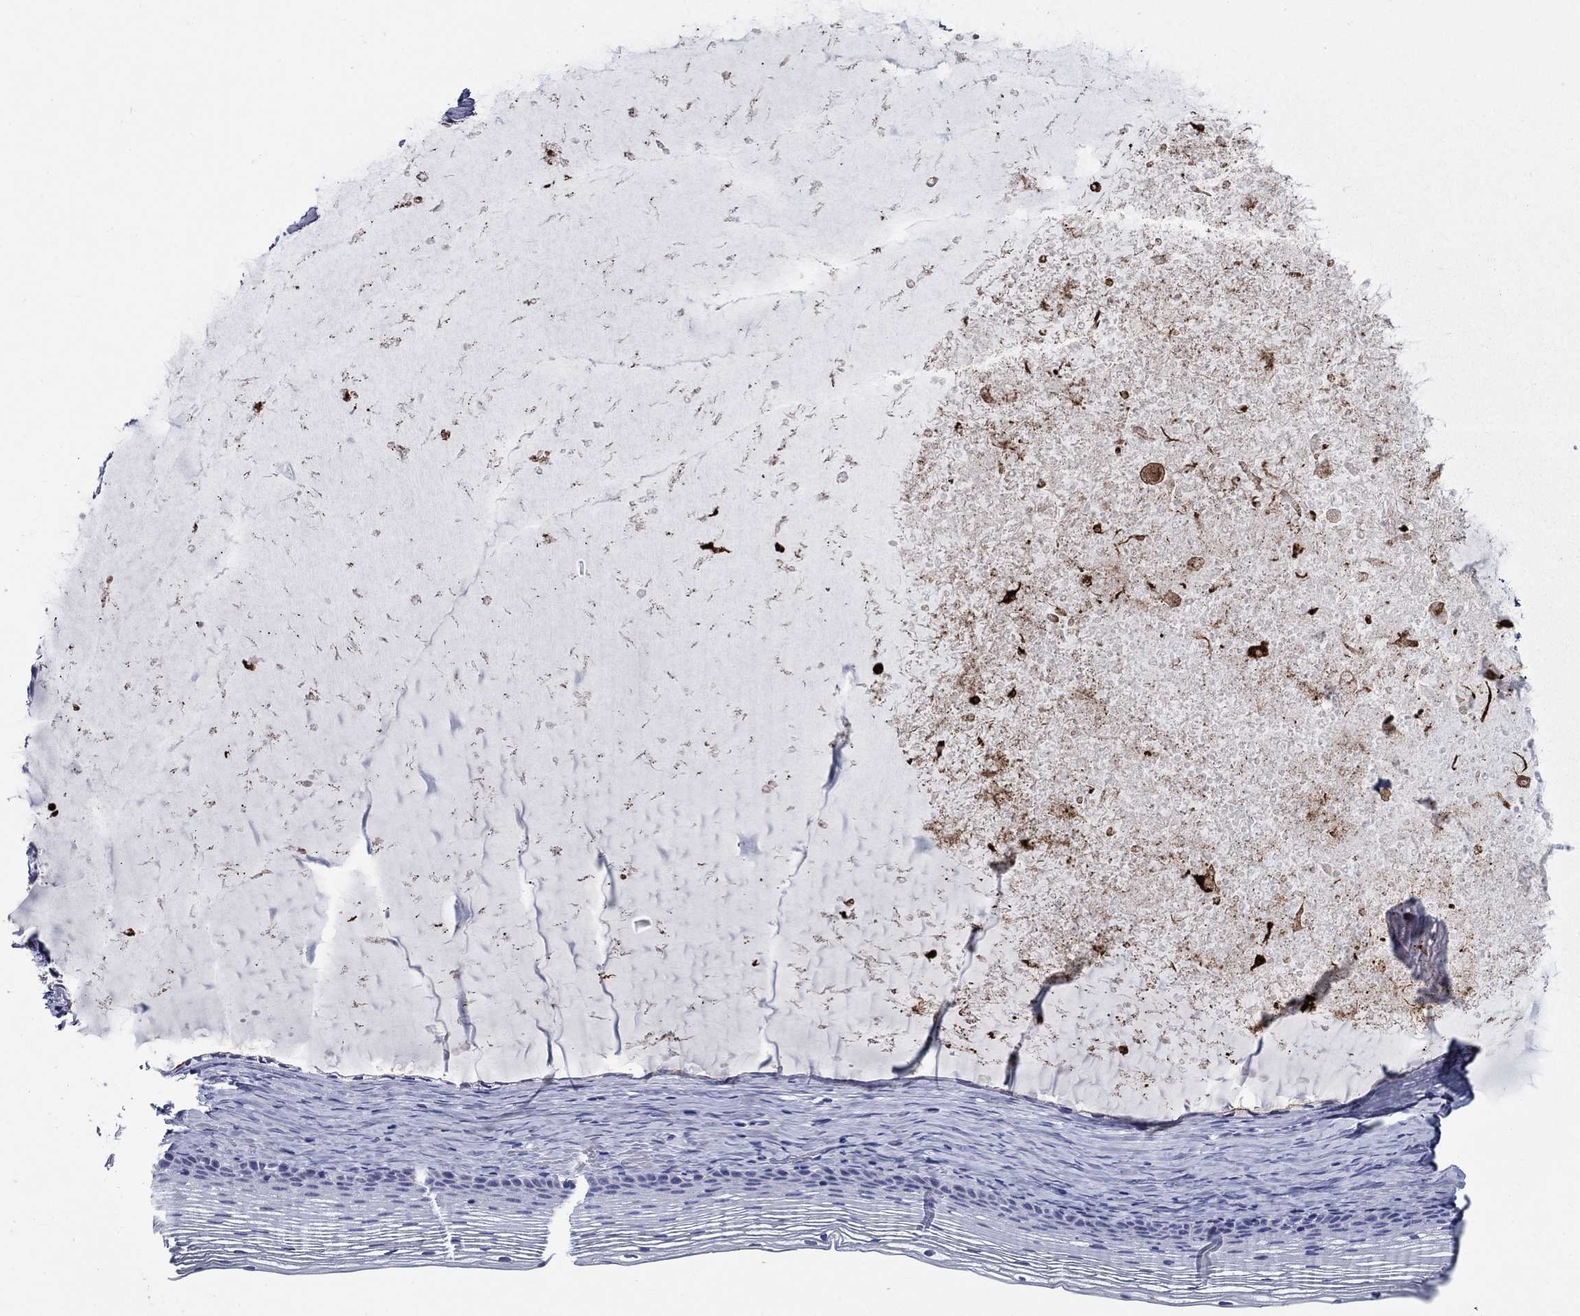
{"staining": {"intensity": "moderate", "quantity": "<25%", "location": "cytoplasmic/membranous"}, "tissue": "cervix", "cell_type": "Glandular cells", "image_type": "normal", "snomed": [{"axis": "morphology", "description": "Normal tissue, NOS"}, {"axis": "topography", "description": "Cervix"}], "caption": "High-magnification brightfield microscopy of benign cervix stained with DAB (brown) and counterstained with hematoxylin (blue). glandular cells exhibit moderate cytoplasmic/membranous expression is identified in approximately<25% of cells.", "gene": "C4orf19", "patient": {"sex": "female", "age": 39}}